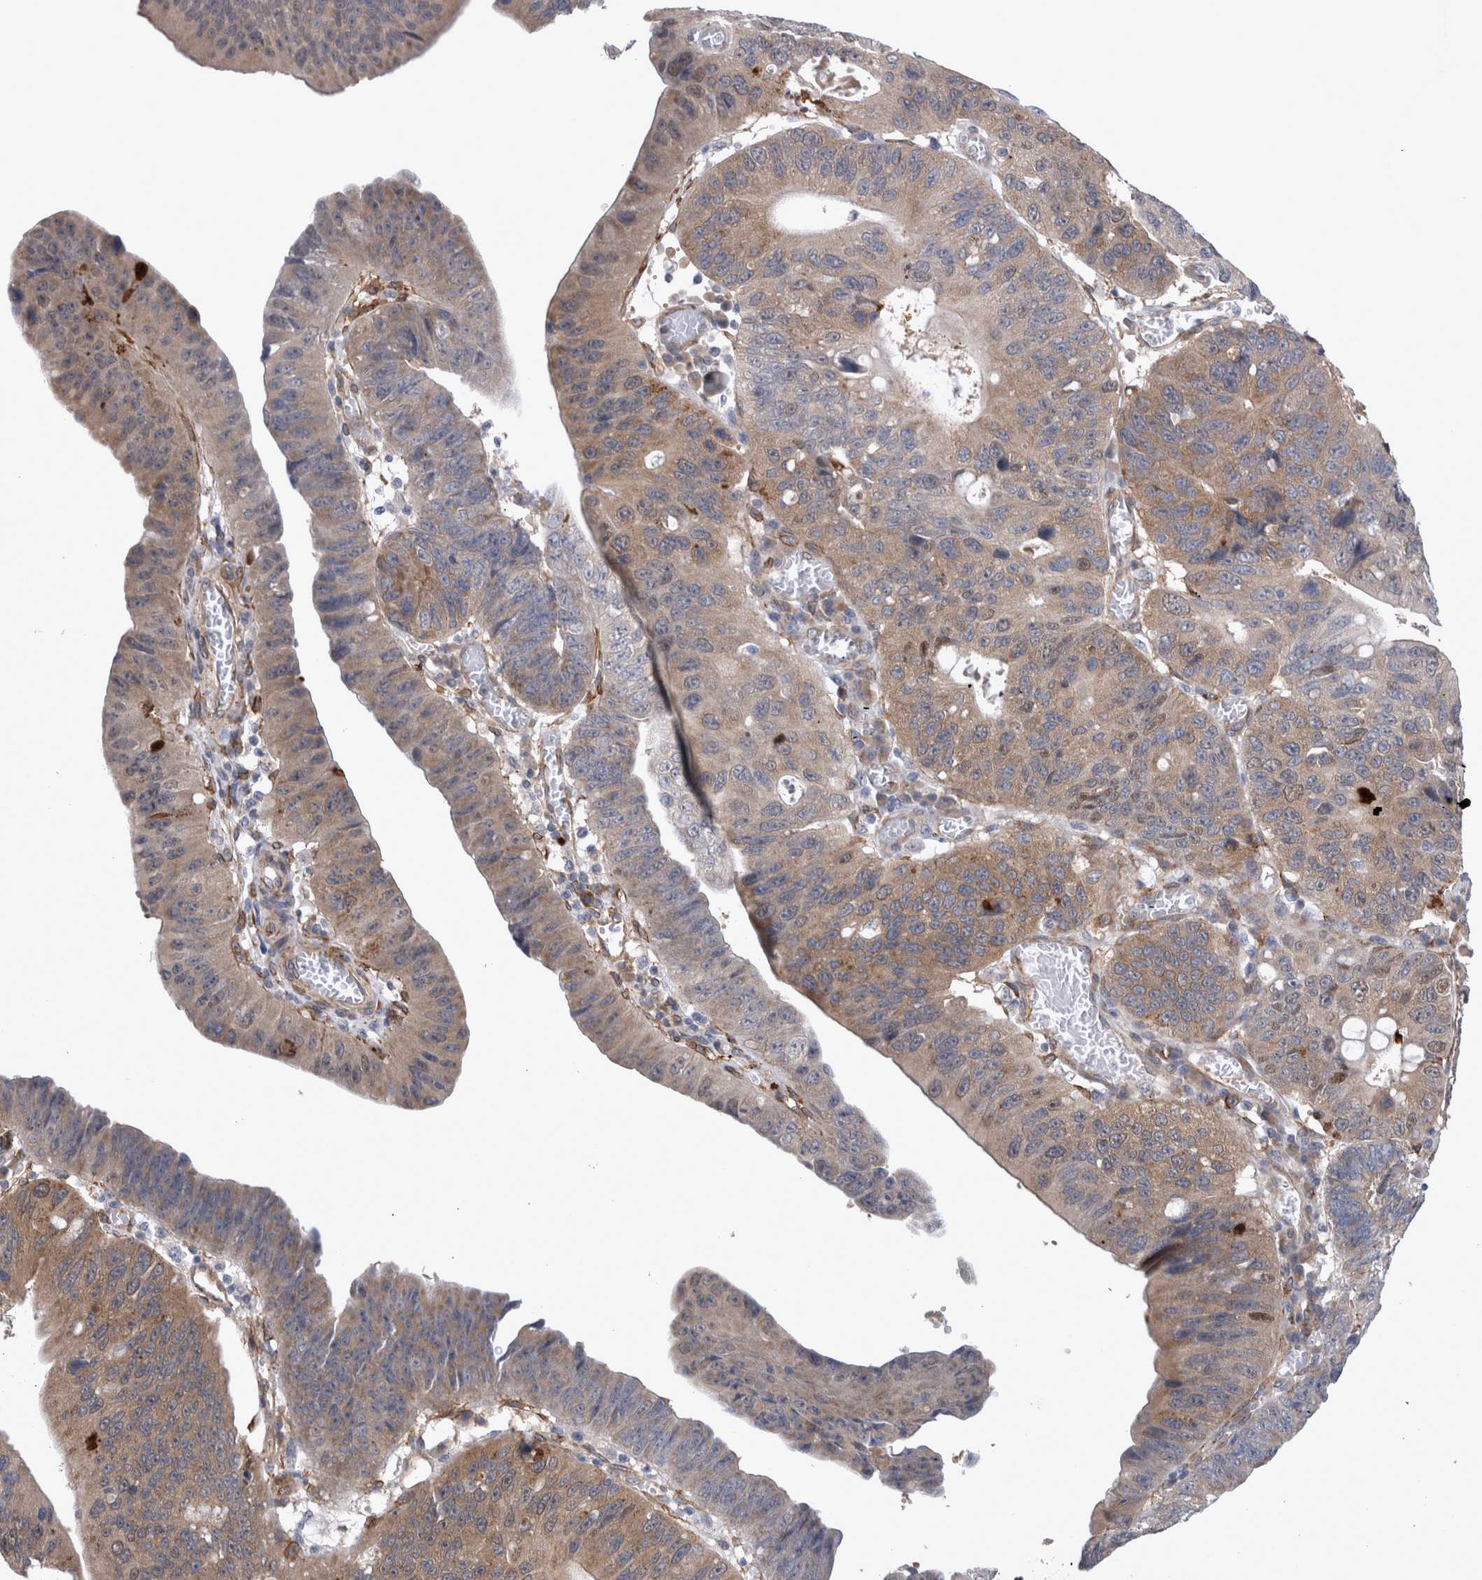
{"staining": {"intensity": "weak", "quantity": "25%-75%", "location": "cytoplasmic/membranous"}, "tissue": "stomach cancer", "cell_type": "Tumor cells", "image_type": "cancer", "snomed": [{"axis": "morphology", "description": "Adenocarcinoma, NOS"}, {"axis": "topography", "description": "Stomach"}], "caption": "Protein staining by immunohistochemistry shows weak cytoplasmic/membranous staining in about 25%-75% of tumor cells in adenocarcinoma (stomach).", "gene": "DDX6", "patient": {"sex": "male", "age": 59}}